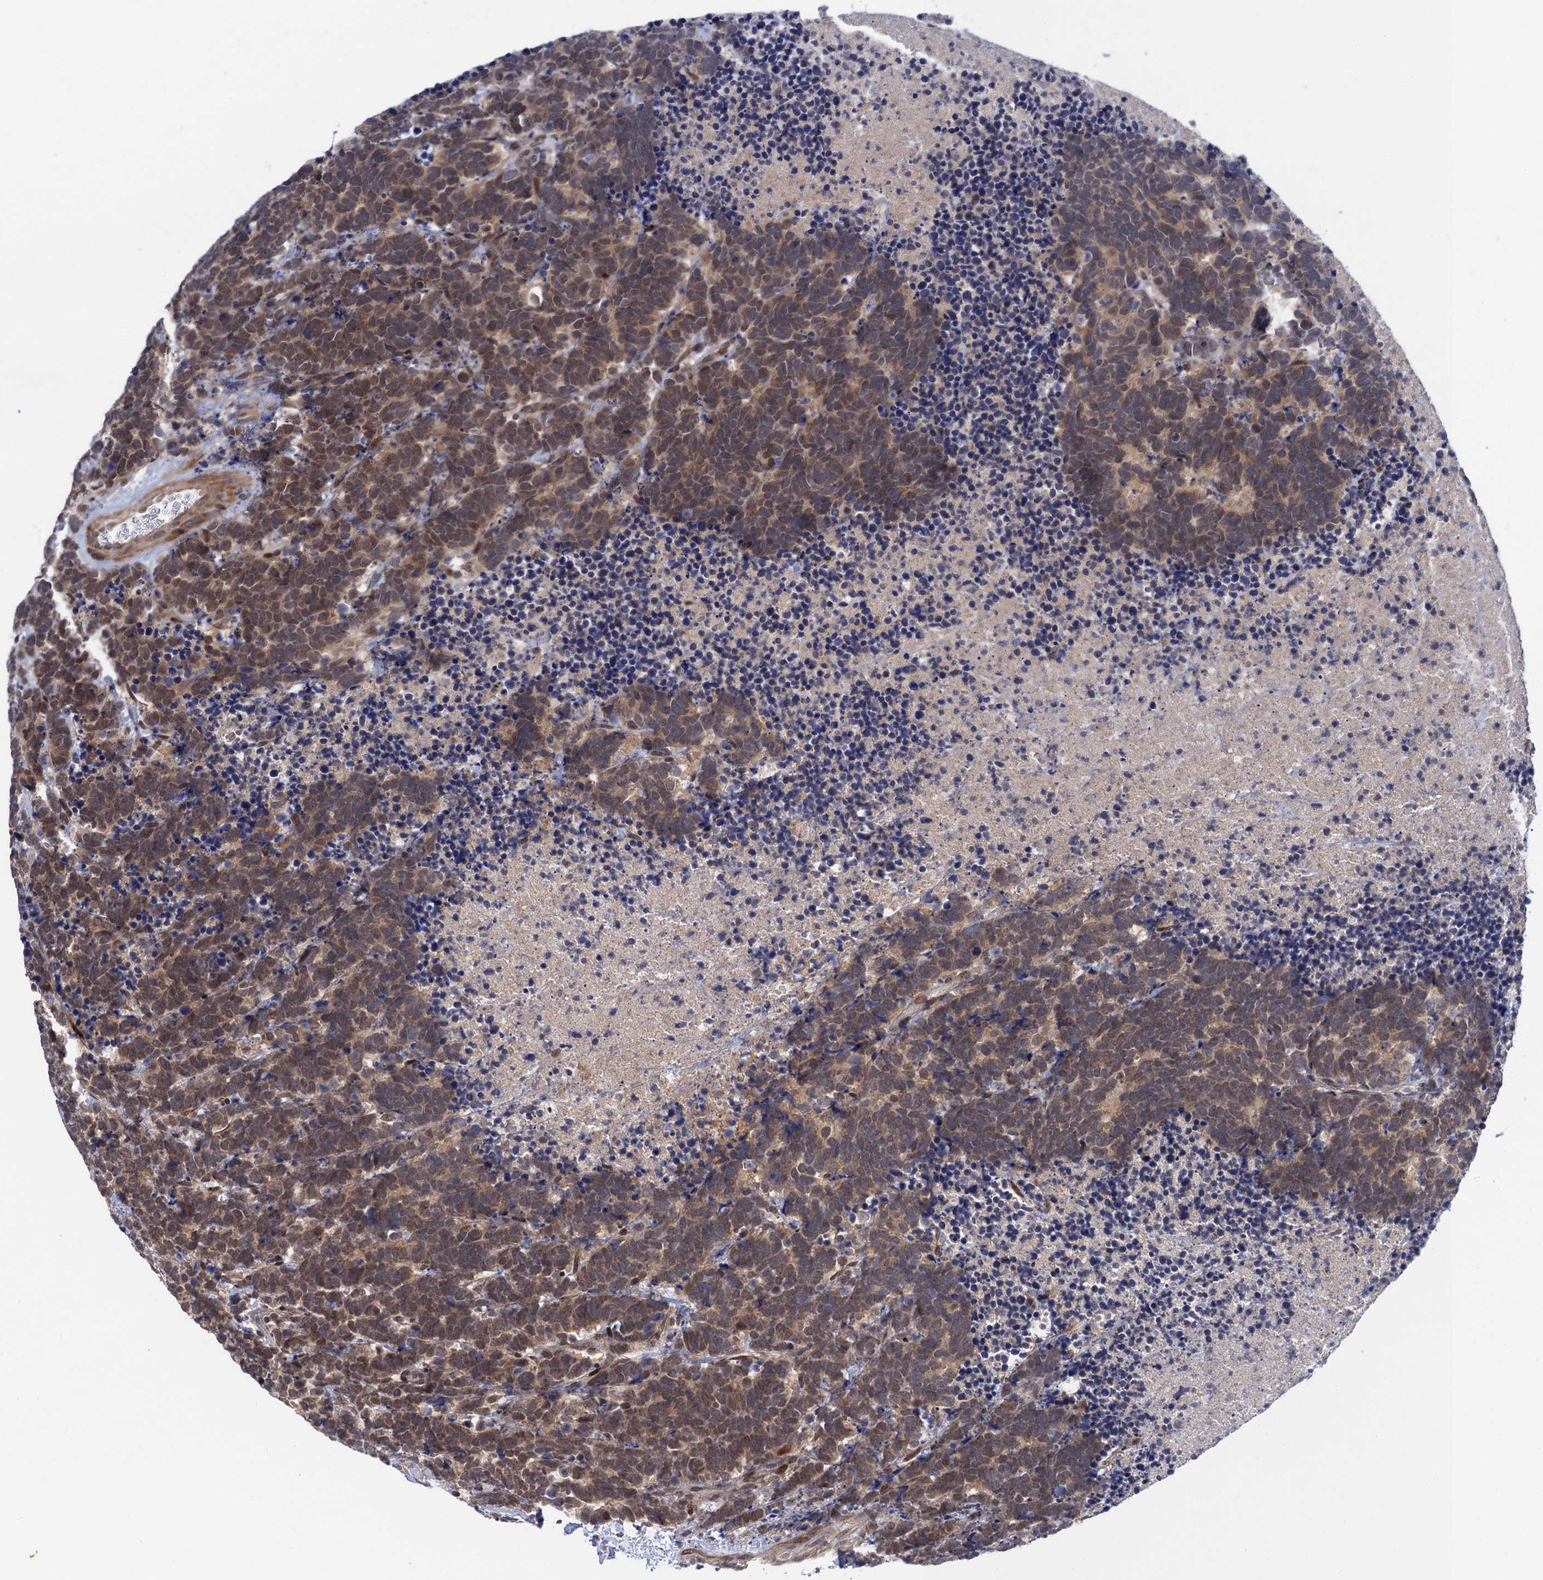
{"staining": {"intensity": "moderate", "quantity": ">75%", "location": "cytoplasmic/membranous,nuclear"}, "tissue": "carcinoid", "cell_type": "Tumor cells", "image_type": "cancer", "snomed": [{"axis": "morphology", "description": "Carcinoma, NOS"}, {"axis": "morphology", "description": "Carcinoid, malignant, NOS"}, {"axis": "topography", "description": "Urinary bladder"}], "caption": "Carcinoid was stained to show a protein in brown. There is medium levels of moderate cytoplasmic/membranous and nuclear expression in about >75% of tumor cells. (DAB = brown stain, brightfield microscopy at high magnification).", "gene": "NEK8", "patient": {"sex": "male", "age": 57}}